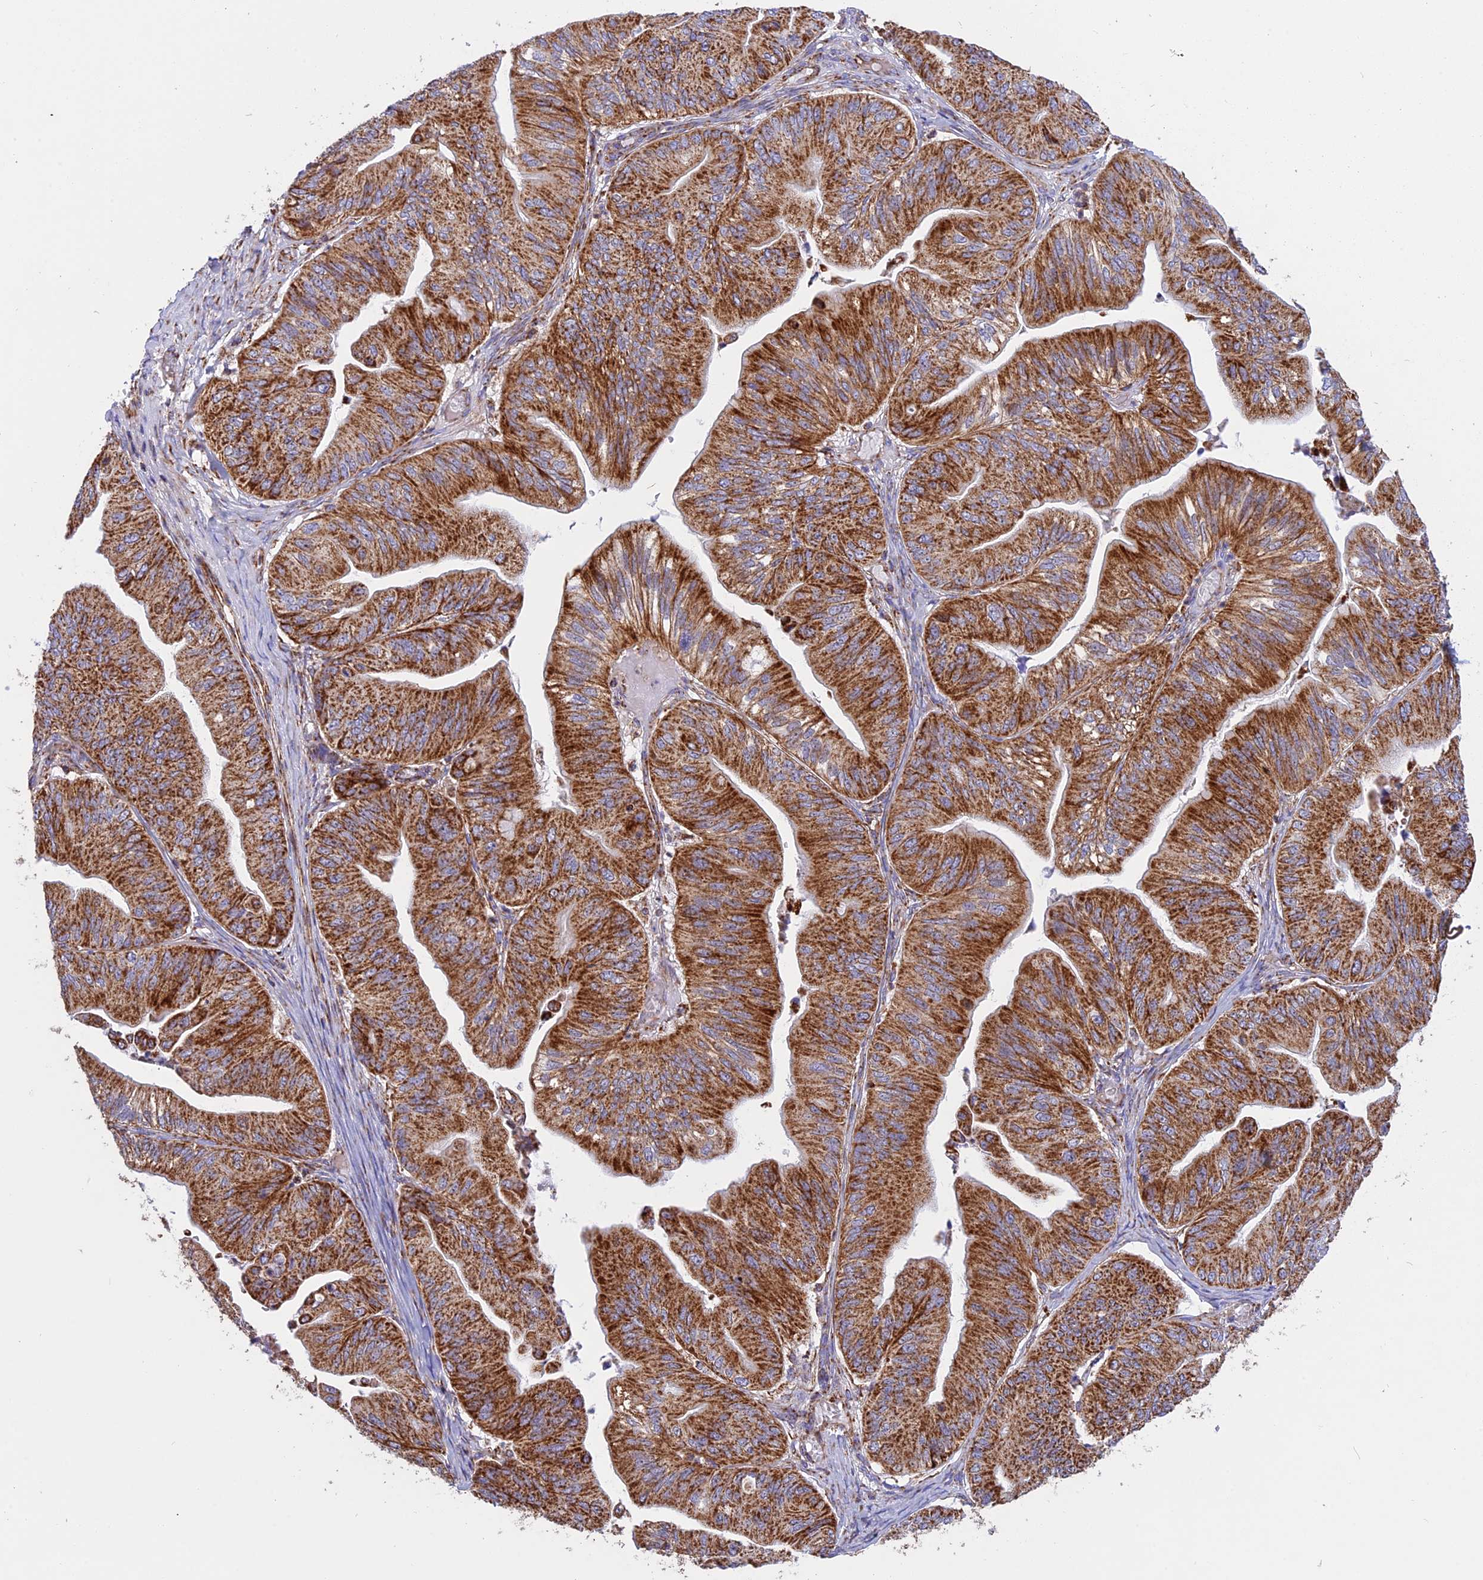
{"staining": {"intensity": "strong", "quantity": ">75%", "location": "cytoplasmic/membranous"}, "tissue": "ovarian cancer", "cell_type": "Tumor cells", "image_type": "cancer", "snomed": [{"axis": "morphology", "description": "Cystadenocarcinoma, mucinous, NOS"}, {"axis": "topography", "description": "Ovary"}], "caption": "IHC staining of mucinous cystadenocarcinoma (ovarian), which reveals high levels of strong cytoplasmic/membranous staining in approximately >75% of tumor cells indicating strong cytoplasmic/membranous protein staining. The staining was performed using DAB (brown) for protein detection and nuclei were counterstained in hematoxylin (blue).", "gene": "UQCRB", "patient": {"sex": "female", "age": 61}}